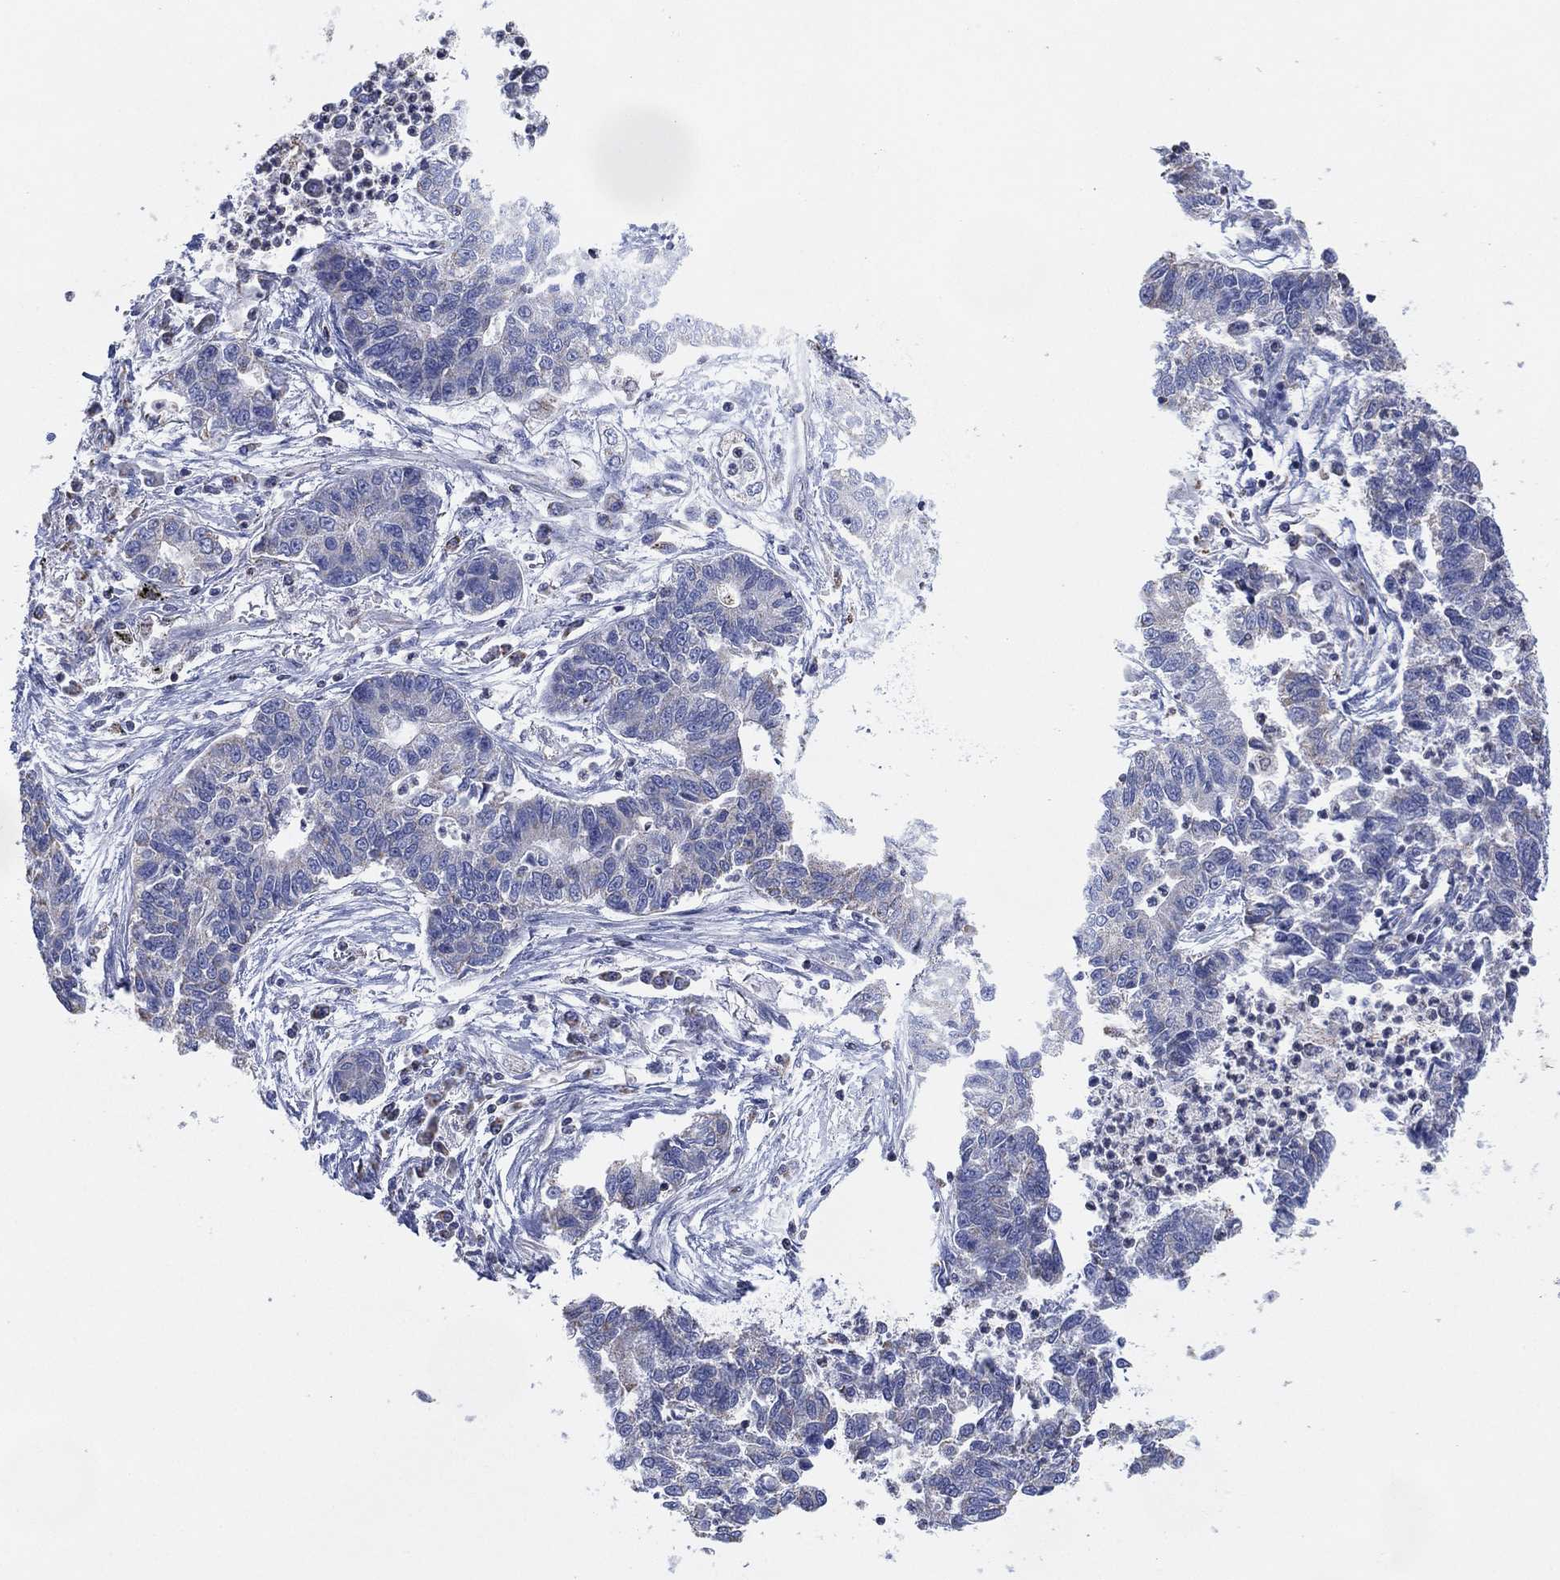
{"staining": {"intensity": "negative", "quantity": "none", "location": "none"}, "tissue": "lung cancer", "cell_type": "Tumor cells", "image_type": "cancer", "snomed": [{"axis": "morphology", "description": "Adenocarcinoma, NOS"}, {"axis": "topography", "description": "Lung"}], "caption": "The micrograph reveals no staining of tumor cells in lung adenocarcinoma.", "gene": "CFTR", "patient": {"sex": "female", "age": 57}}